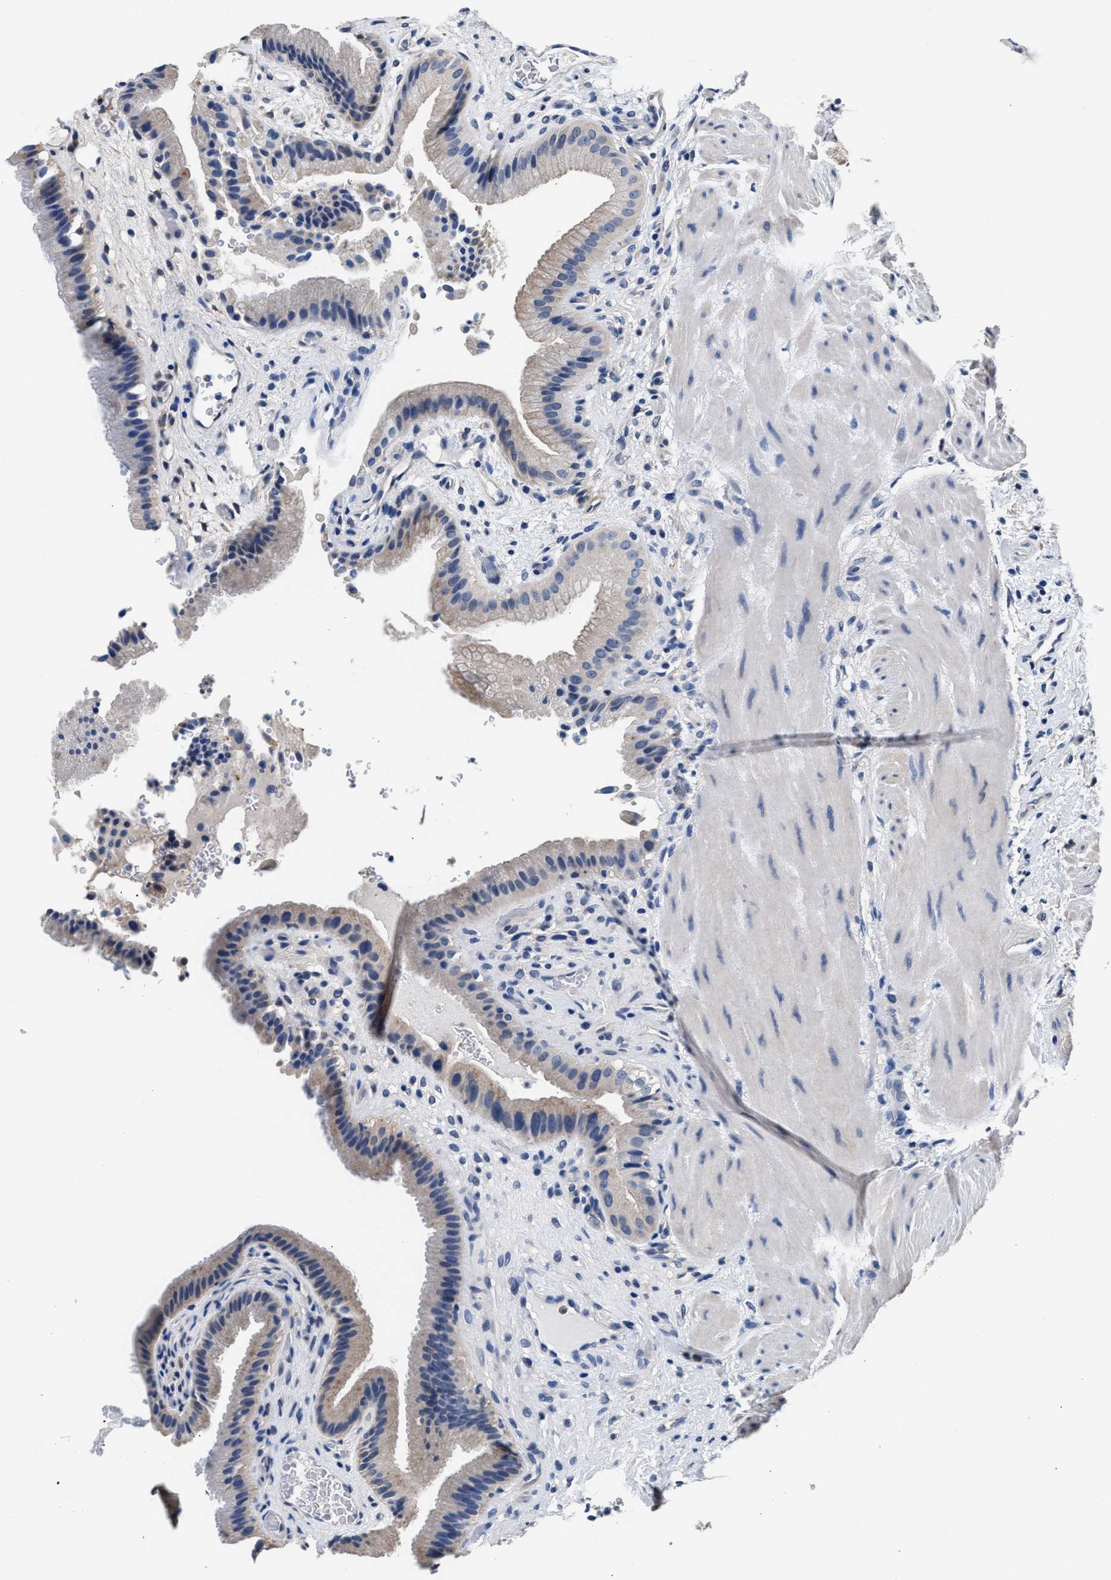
{"staining": {"intensity": "weak", "quantity": "<25%", "location": "cytoplasmic/membranous"}, "tissue": "gallbladder", "cell_type": "Glandular cells", "image_type": "normal", "snomed": [{"axis": "morphology", "description": "Normal tissue, NOS"}, {"axis": "topography", "description": "Gallbladder"}], "caption": "Glandular cells are negative for brown protein staining in normal gallbladder. (DAB (3,3'-diaminobenzidine) immunohistochemistry with hematoxylin counter stain).", "gene": "GSTM1", "patient": {"sex": "male", "age": 49}}